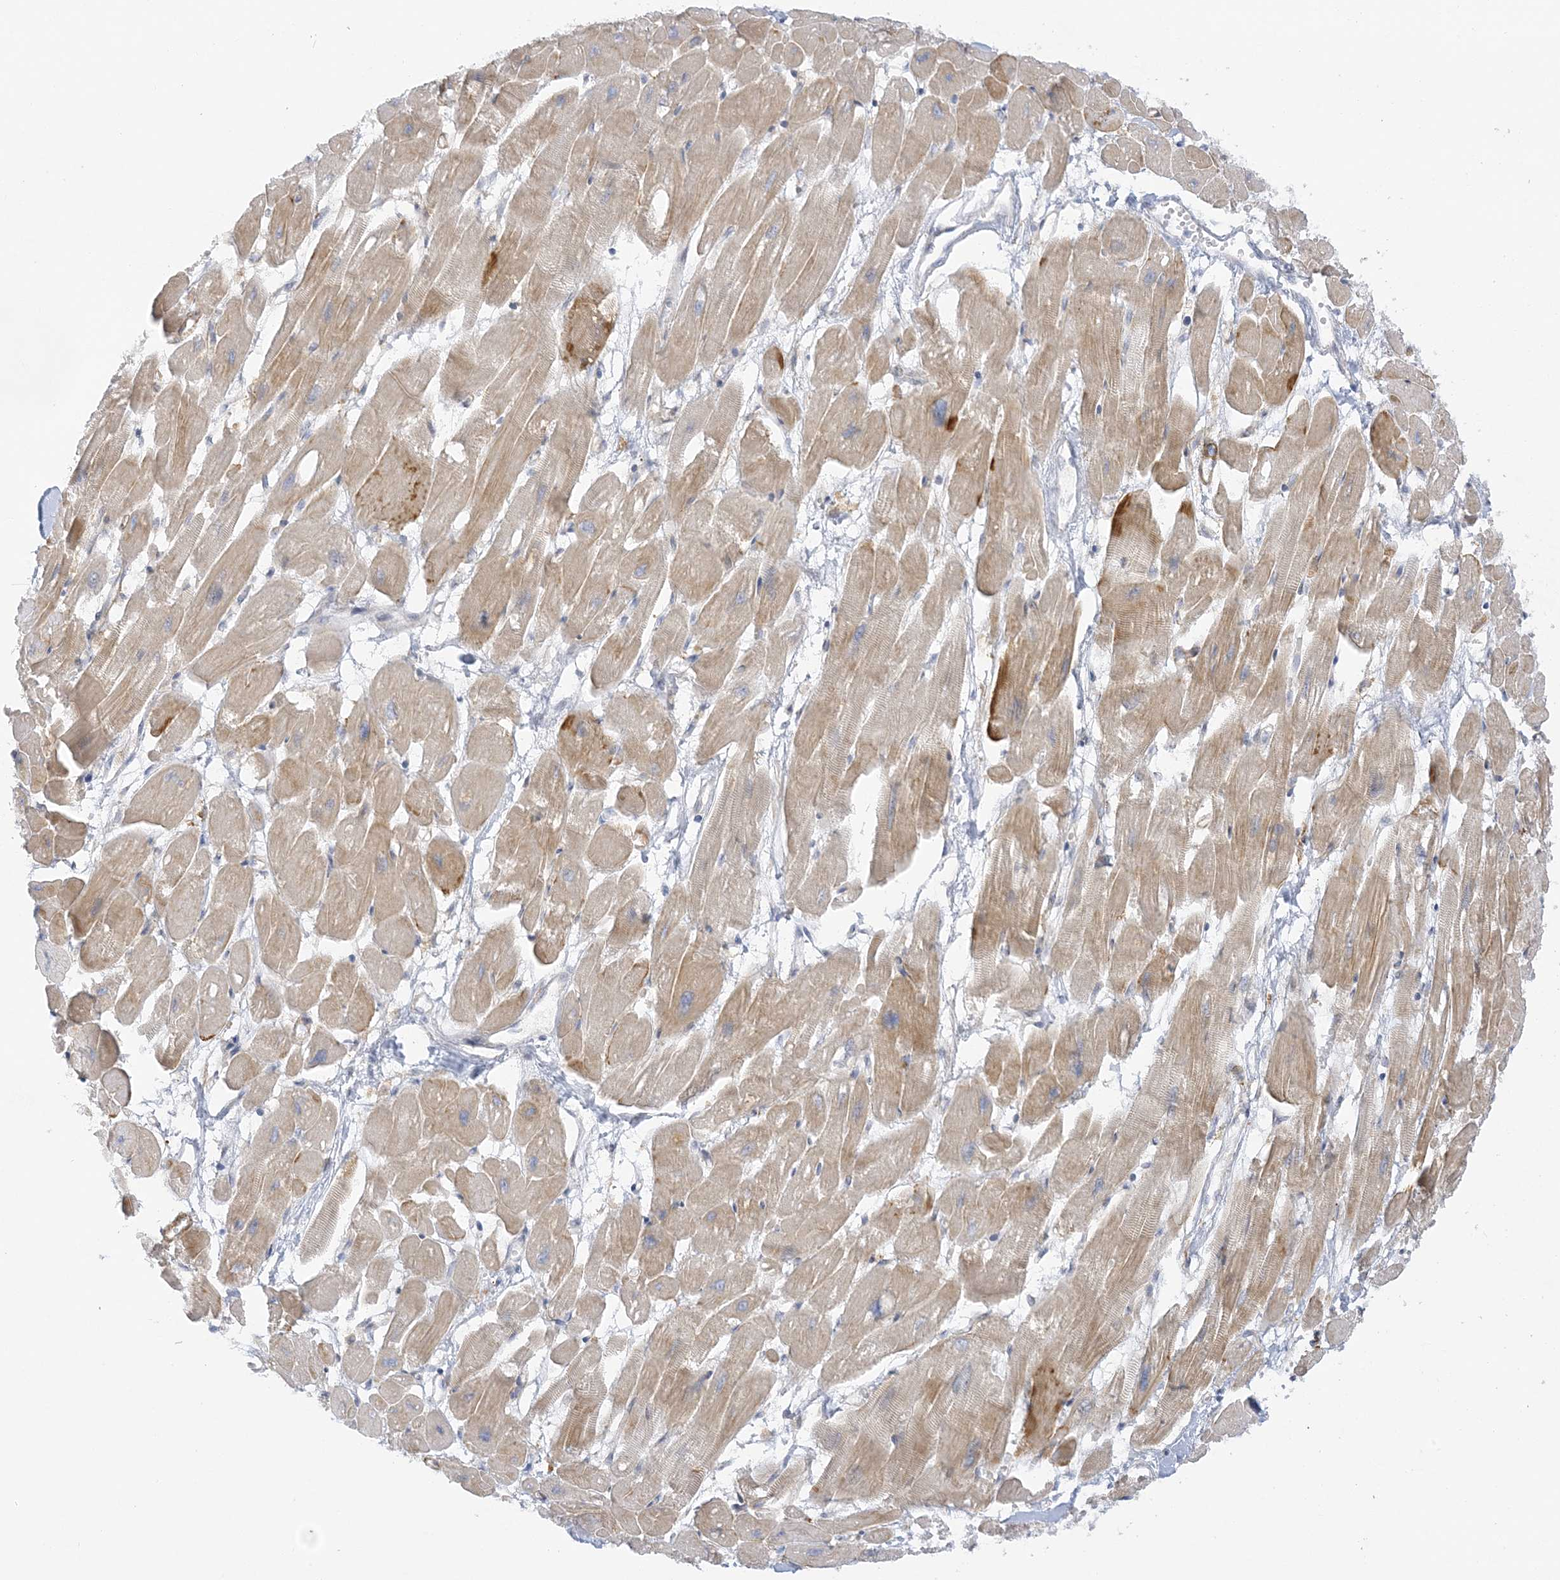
{"staining": {"intensity": "moderate", "quantity": "25%-75%", "location": "cytoplasmic/membranous"}, "tissue": "heart muscle", "cell_type": "Cardiomyocytes", "image_type": "normal", "snomed": [{"axis": "morphology", "description": "Normal tissue, NOS"}, {"axis": "topography", "description": "Heart"}], "caption": "This micrograph displays IHC staining of benign human heart muscle, with medium moderate cytoplasmic/membranous staining in about 25%-75% of cardiomyocytes.", "gene": "ICMT", "patient": {"sex": "female", "age": 54}}